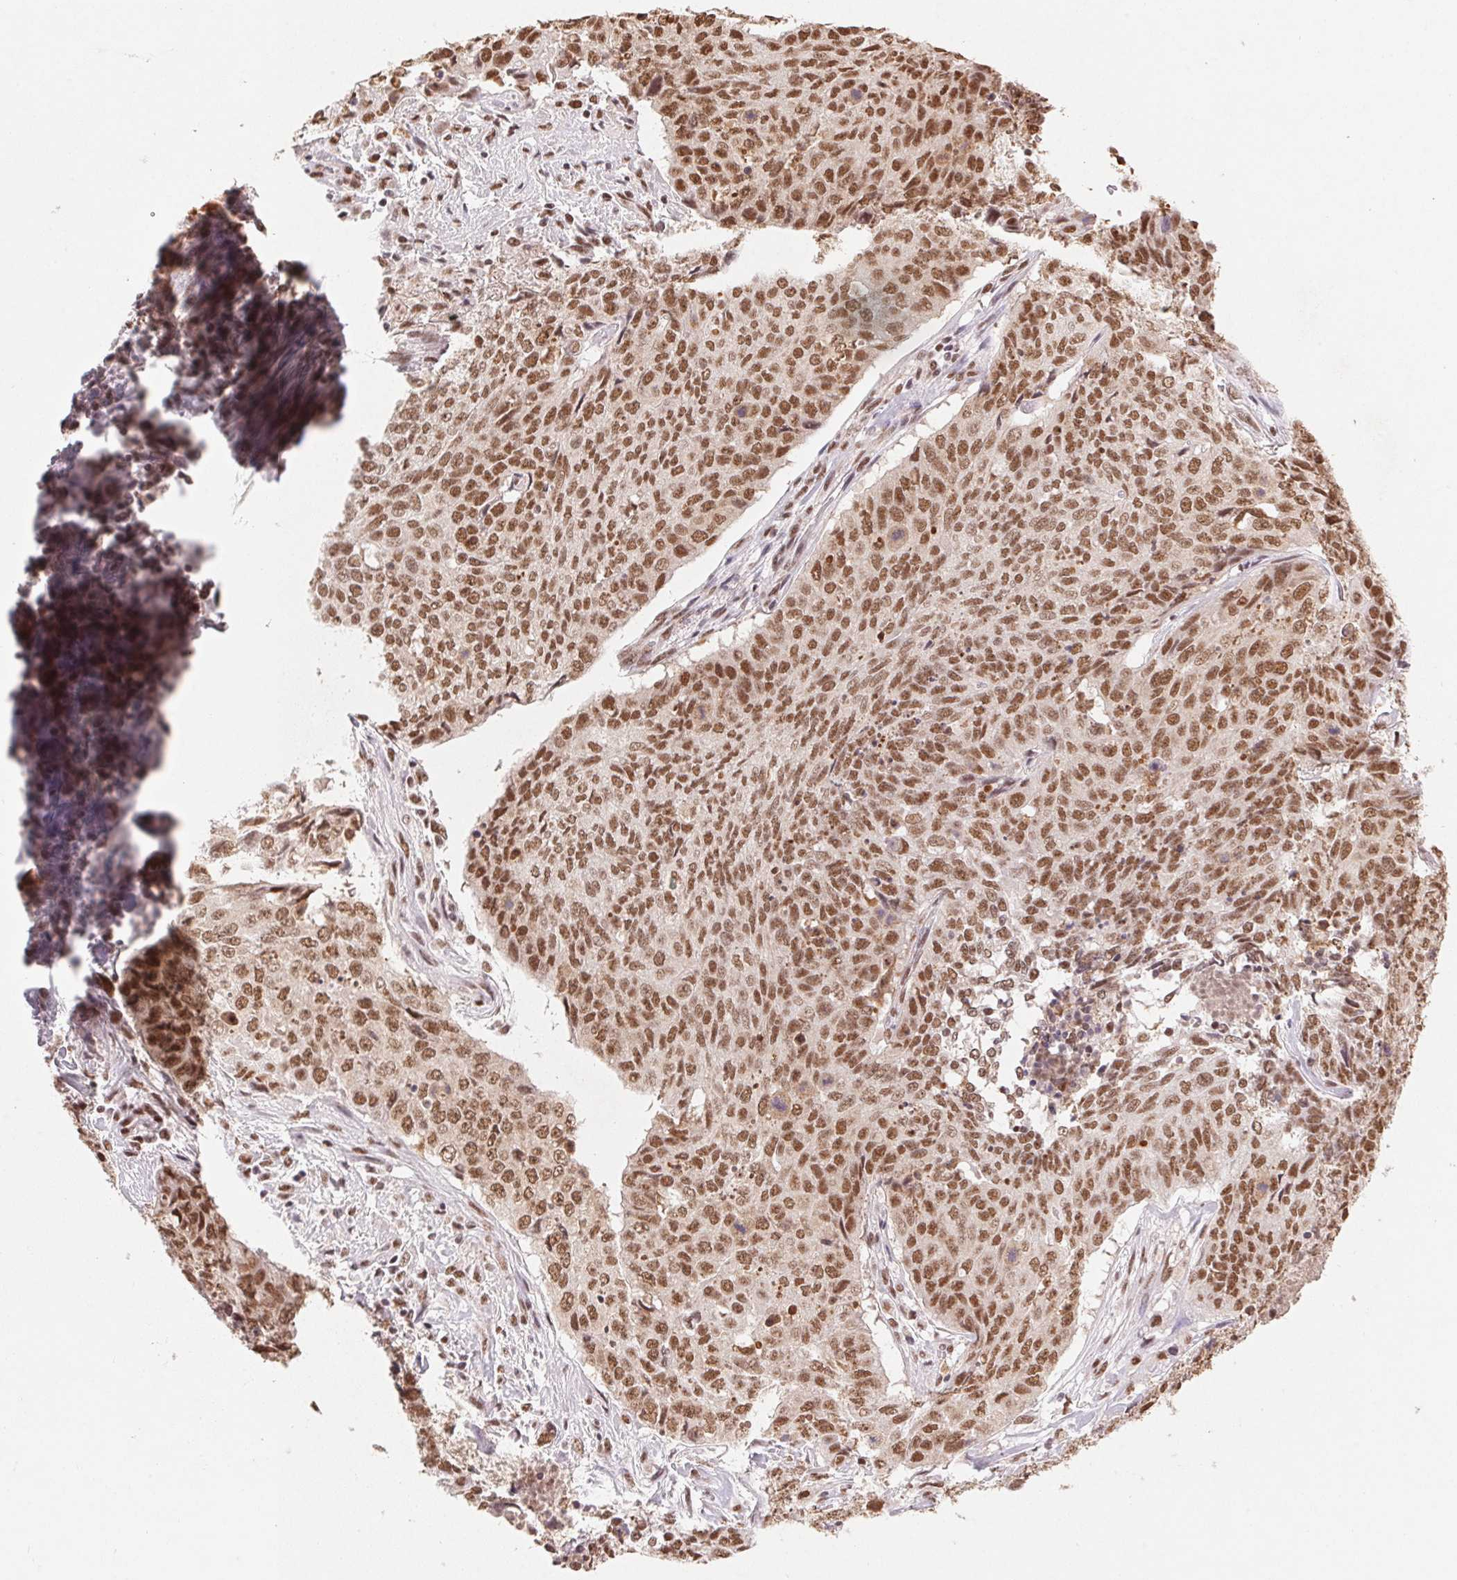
{"staining": {"intensity": "moderate", "quantity": ">75%", "location": "nuclear"}, "tissue": "lung cancer", "cell_type": "Tumor cells", "image_type": "cancer", "snomed": [{"axis": "morphology", "description": "Normal tissue, NOS"}, {"axis": "morphology", "description": "Squamous cell carcinoma, NOS"}, {"axis": "topography", "description": "Bronchus"}, {"axis": "topography", "description": "Lung"}], "caption": "IHC micrograph of neoplastic tissue: lung cancer (squamous cell carcinoma) stained using immunohistochemistry (IHC) shows medium levels of moderate protein expression localized specifically in the nuclear of tumor cells, appearing as a nuclear brown color.", "gene": "SNRPG", "patient": {"sex": "male", "age": 64}}